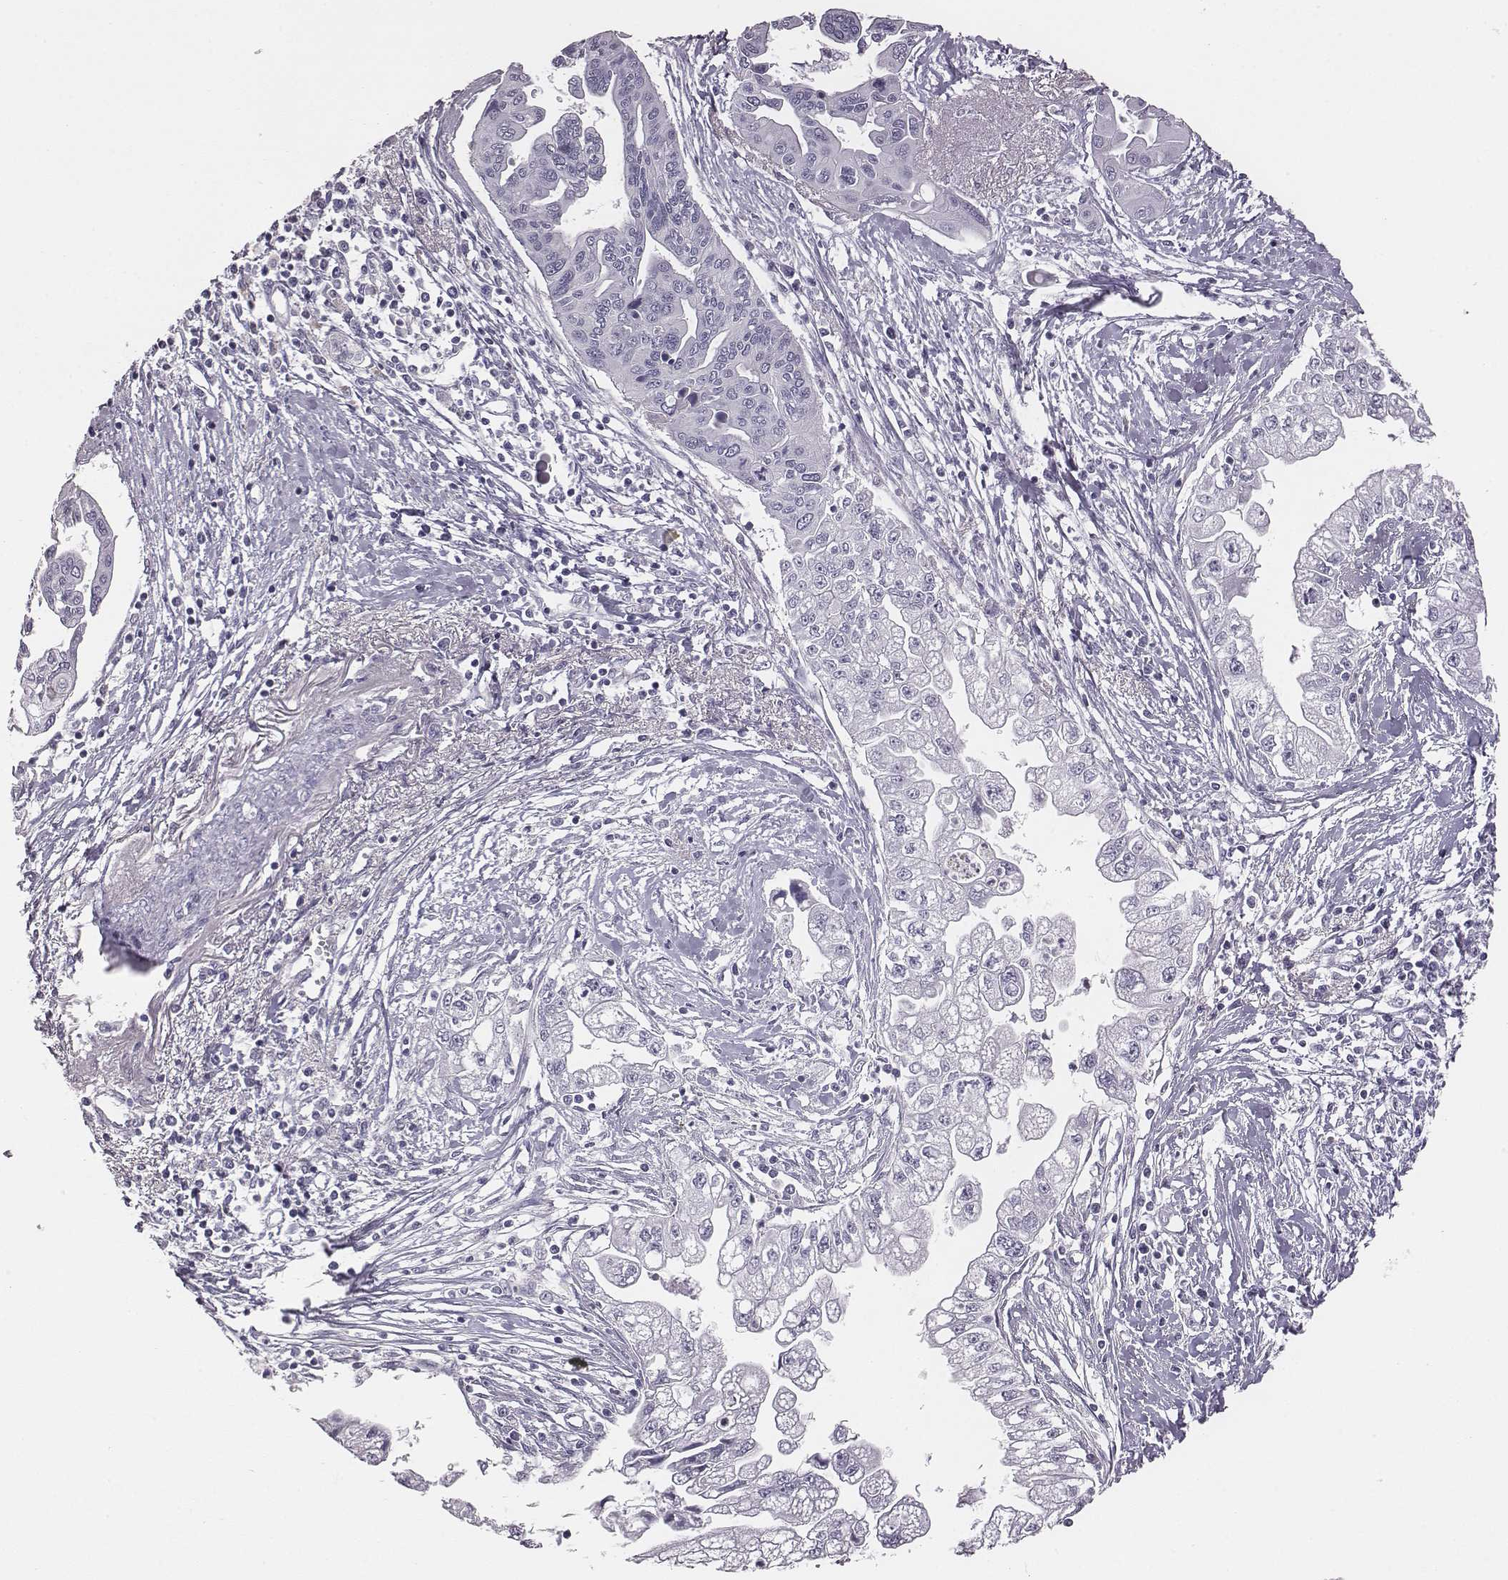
{"staining": {"intensity": "negative", "quantity": "none", "location": "none"}, "tissue": "pancreatic cancer", "cell_type": "Tumor cells", "image_type": "cancer", "snomed": [{"axis": "morphology", "description": "Adenocarcinoma, NOS"}, {"axis": "topography", "description": "Pancreas"}], "caption": "The micrograph demonstrates no staining of tumor cells in pancreatic cancer (adenocarcinoma).", "gene": "ADAM7", "patient": {"sex": "male", "age": 70}}